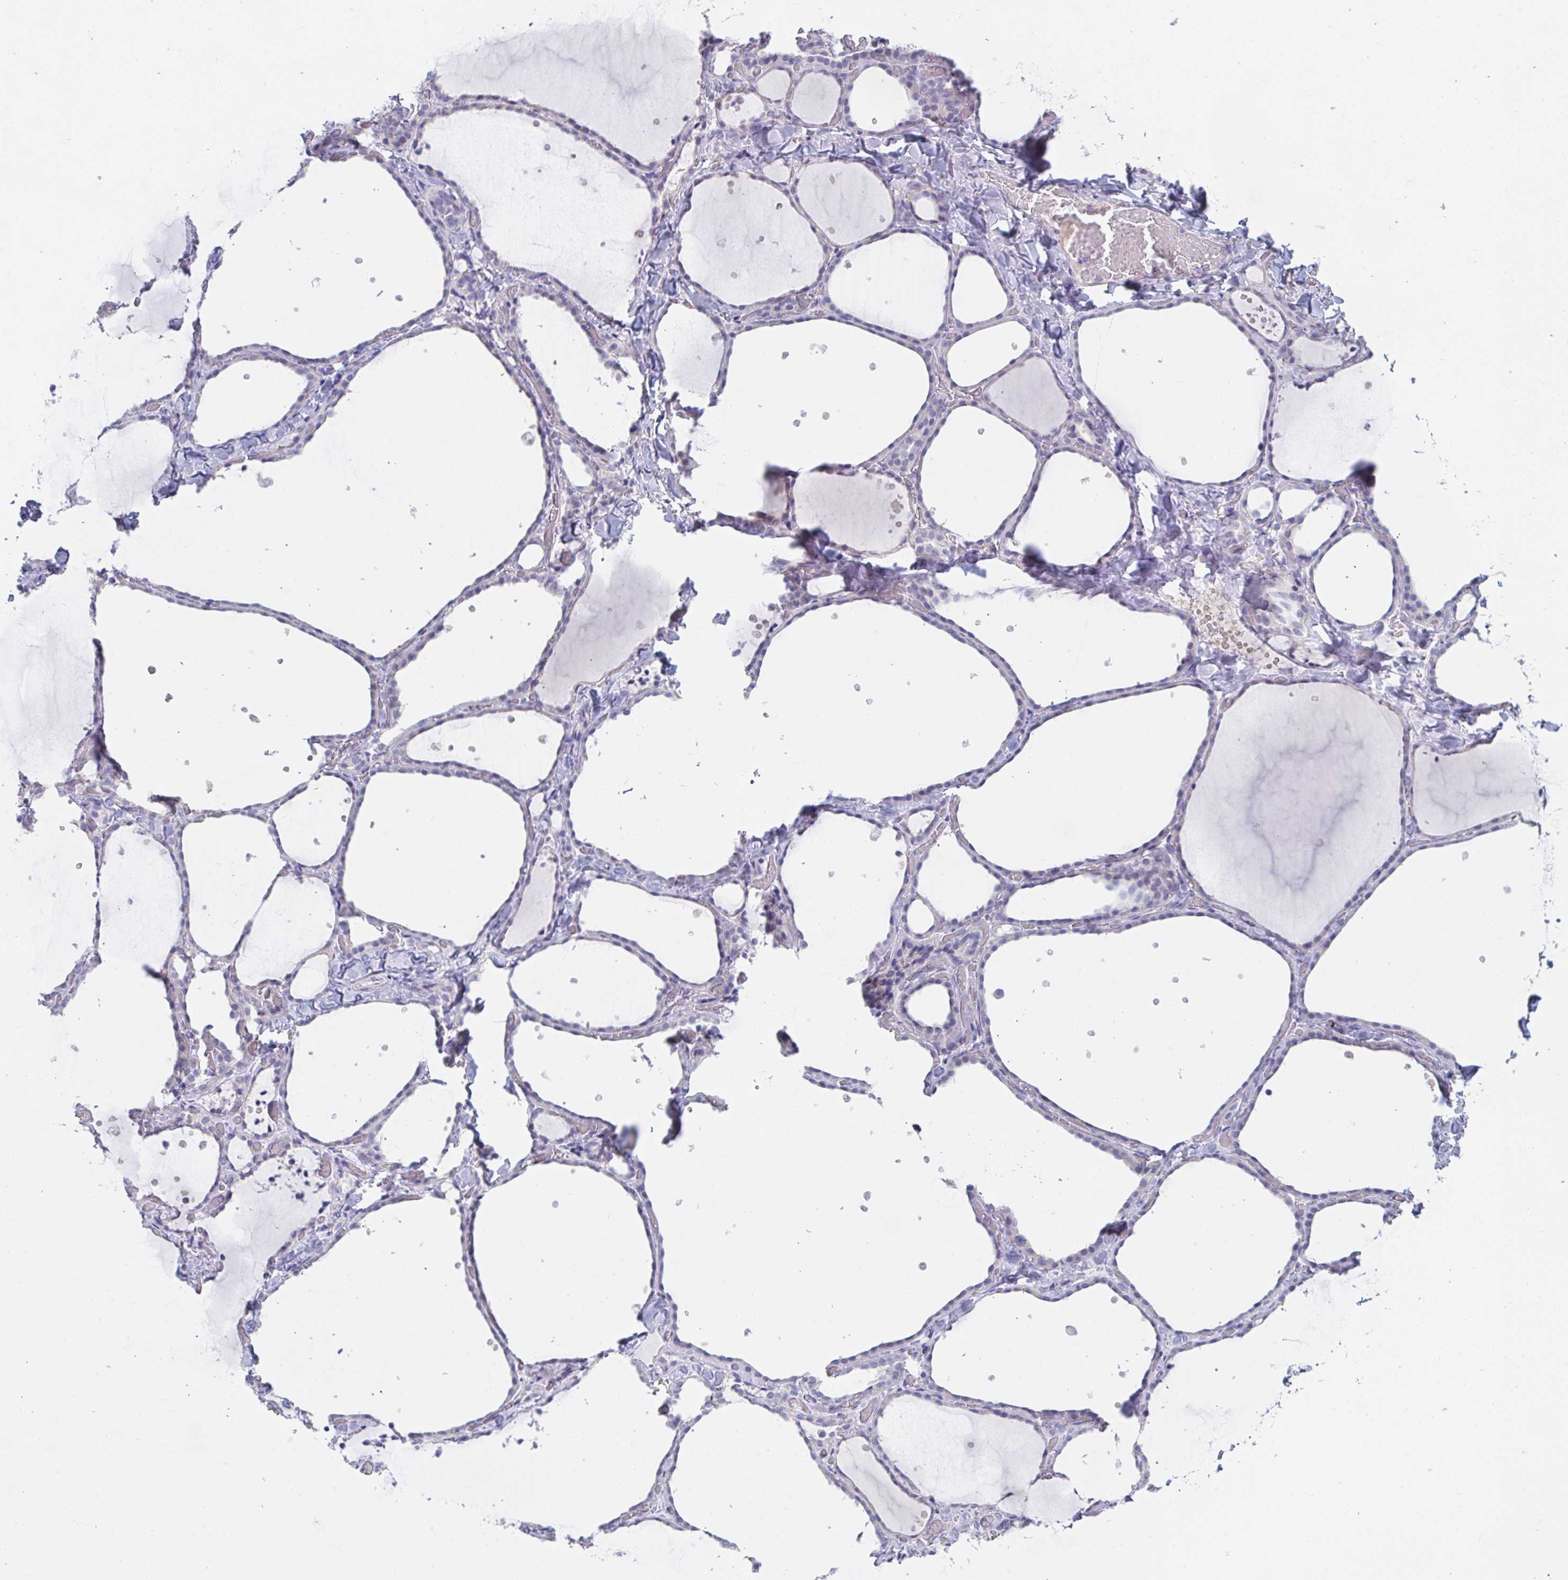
{"staining": {"intensity": "moderate", "quantity": "<25%", "location": "cytoplasmic/membranous"}, "tissue": "thyroid gland", "cell_type": "Glandular cells", "image_type": "normal", "snomed": [{"axis": "morphology", "description": "Normal tissue, NOS"}, {"axis": "topography", "description": "Thyroid gland"}], "caption": "IHC of normal thyroid gland reveals low levels of moderate cytoplasmic/membranous staining in about <25% of glandular cells.", "gene": "KCNK5", "patient": {"sex": "female", "age": 36}}